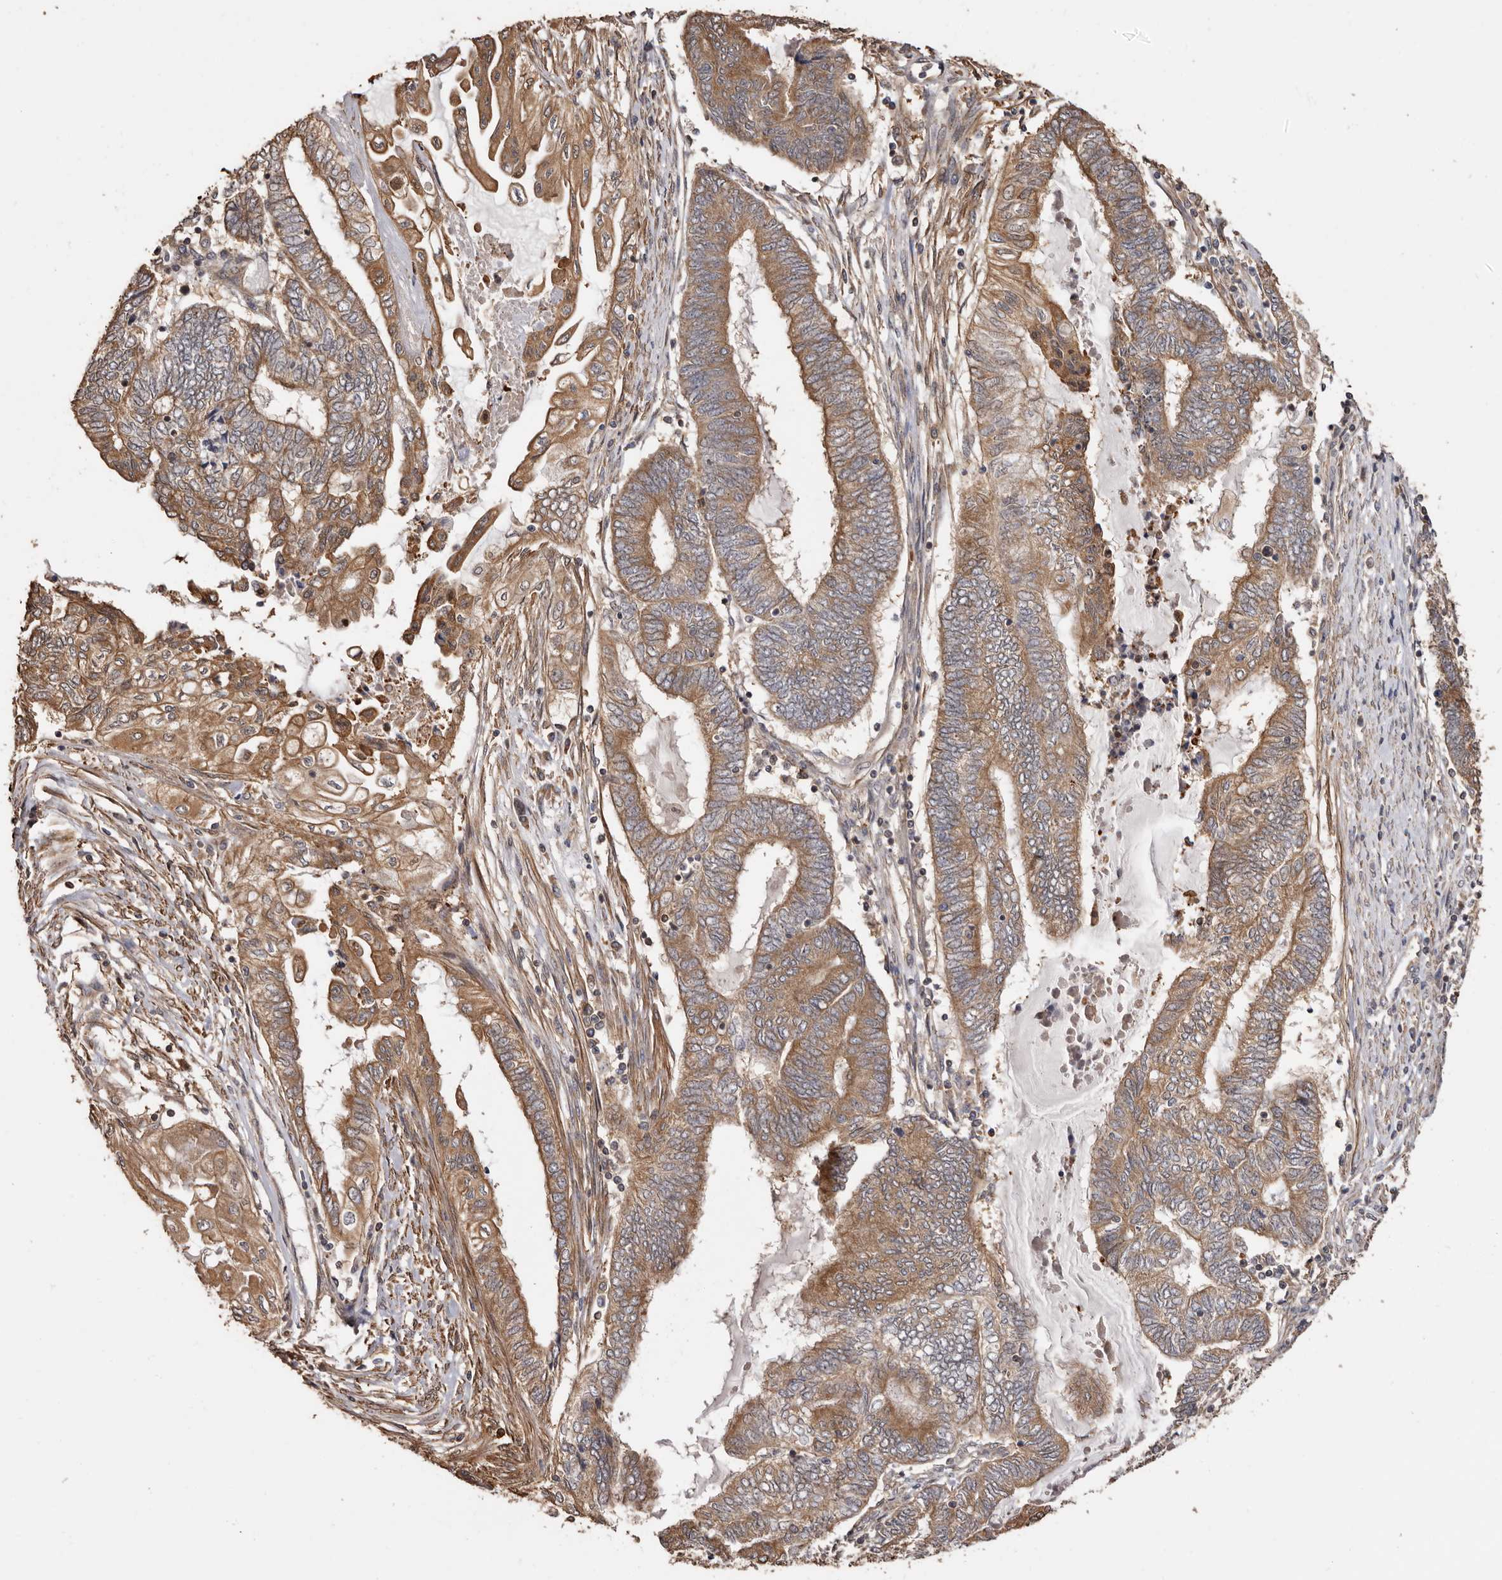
{"staining": {"intensity": "moderate", "quantity": ">75%", "location": "cytoplasmic/membranous"}, "tissue": "endometrial cancer", "cell_type": "Tumor cells", "image_type": "cancer", "snomed": [{"axis": "morphology", "description": "Adenocarcinoma, NOS"}, {"axis": "topography", "description": "Uterus"}, {"axis": "topography", "description": "Endometrium"}], "caption": "Protein expression analysis of human endometrial cancer reveals moderate cytoplasmic/membranous staining in approximately >75% of tumor cells.", "gene": "COQ8B", "patient": {"sex": "female", "age": 70}}